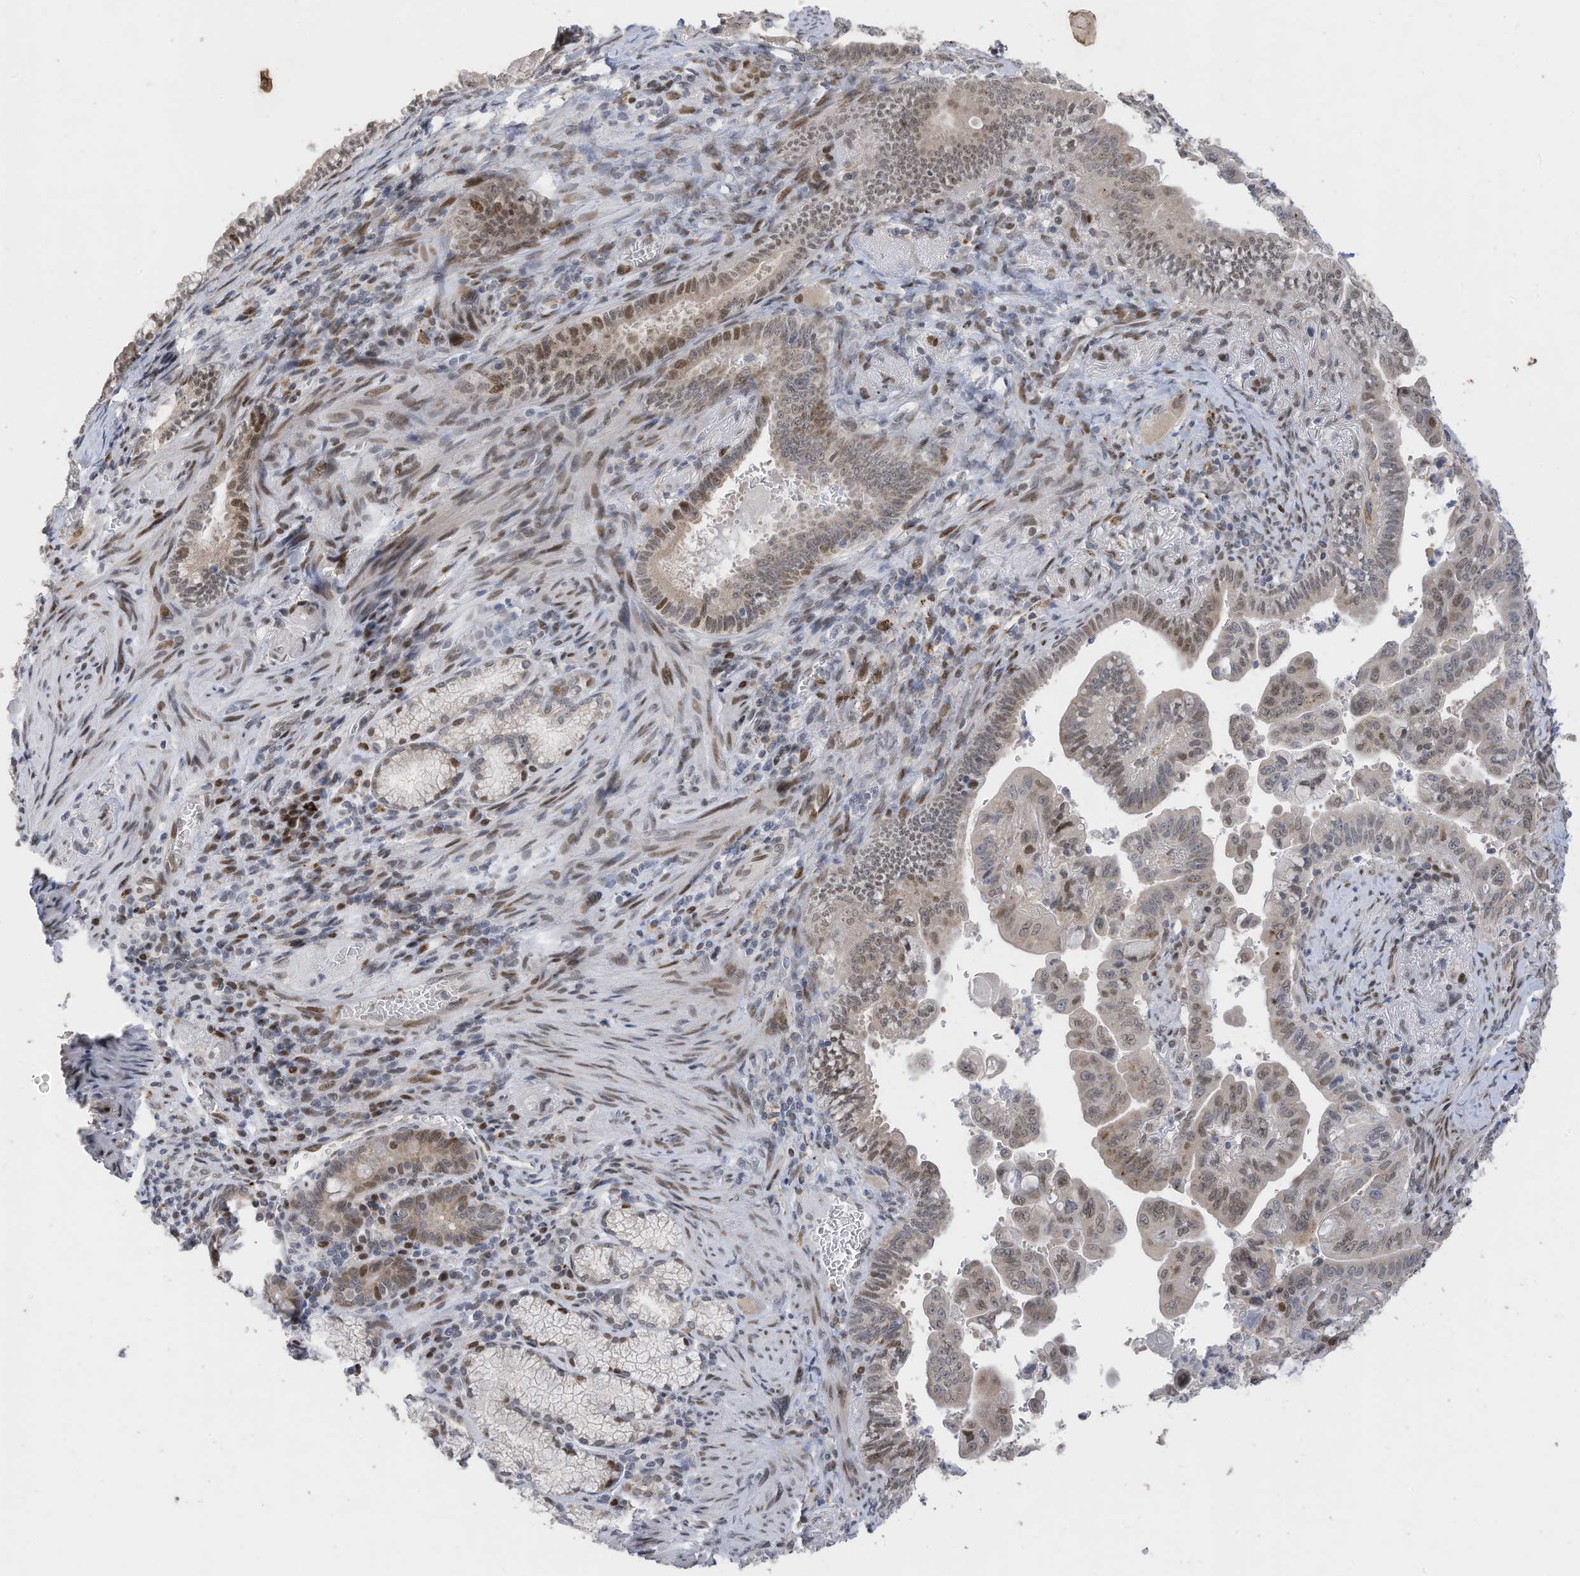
{"staining": {"intensity": "moderate", "quantity": "25%-75%", "location": "nuclear"}, "tissue": "pancreatic cancer", "cell_type": "Tumor cells", "image_type": "cancer", "snomed": [{"axis": "morphology", "description": "Adenocarcinoma, NOS"}, {"axis": "topography", "description": "Pancreas"}], "caption": "Immunohistochemical staining of human adenocarcinoma (pancreatic) exhibits medium levels of moderate nuclear protein staining in approximately 25%-75% of tumor cells.", "gene": "RABL3", "patient": {"sex": "male", "age": 70}}